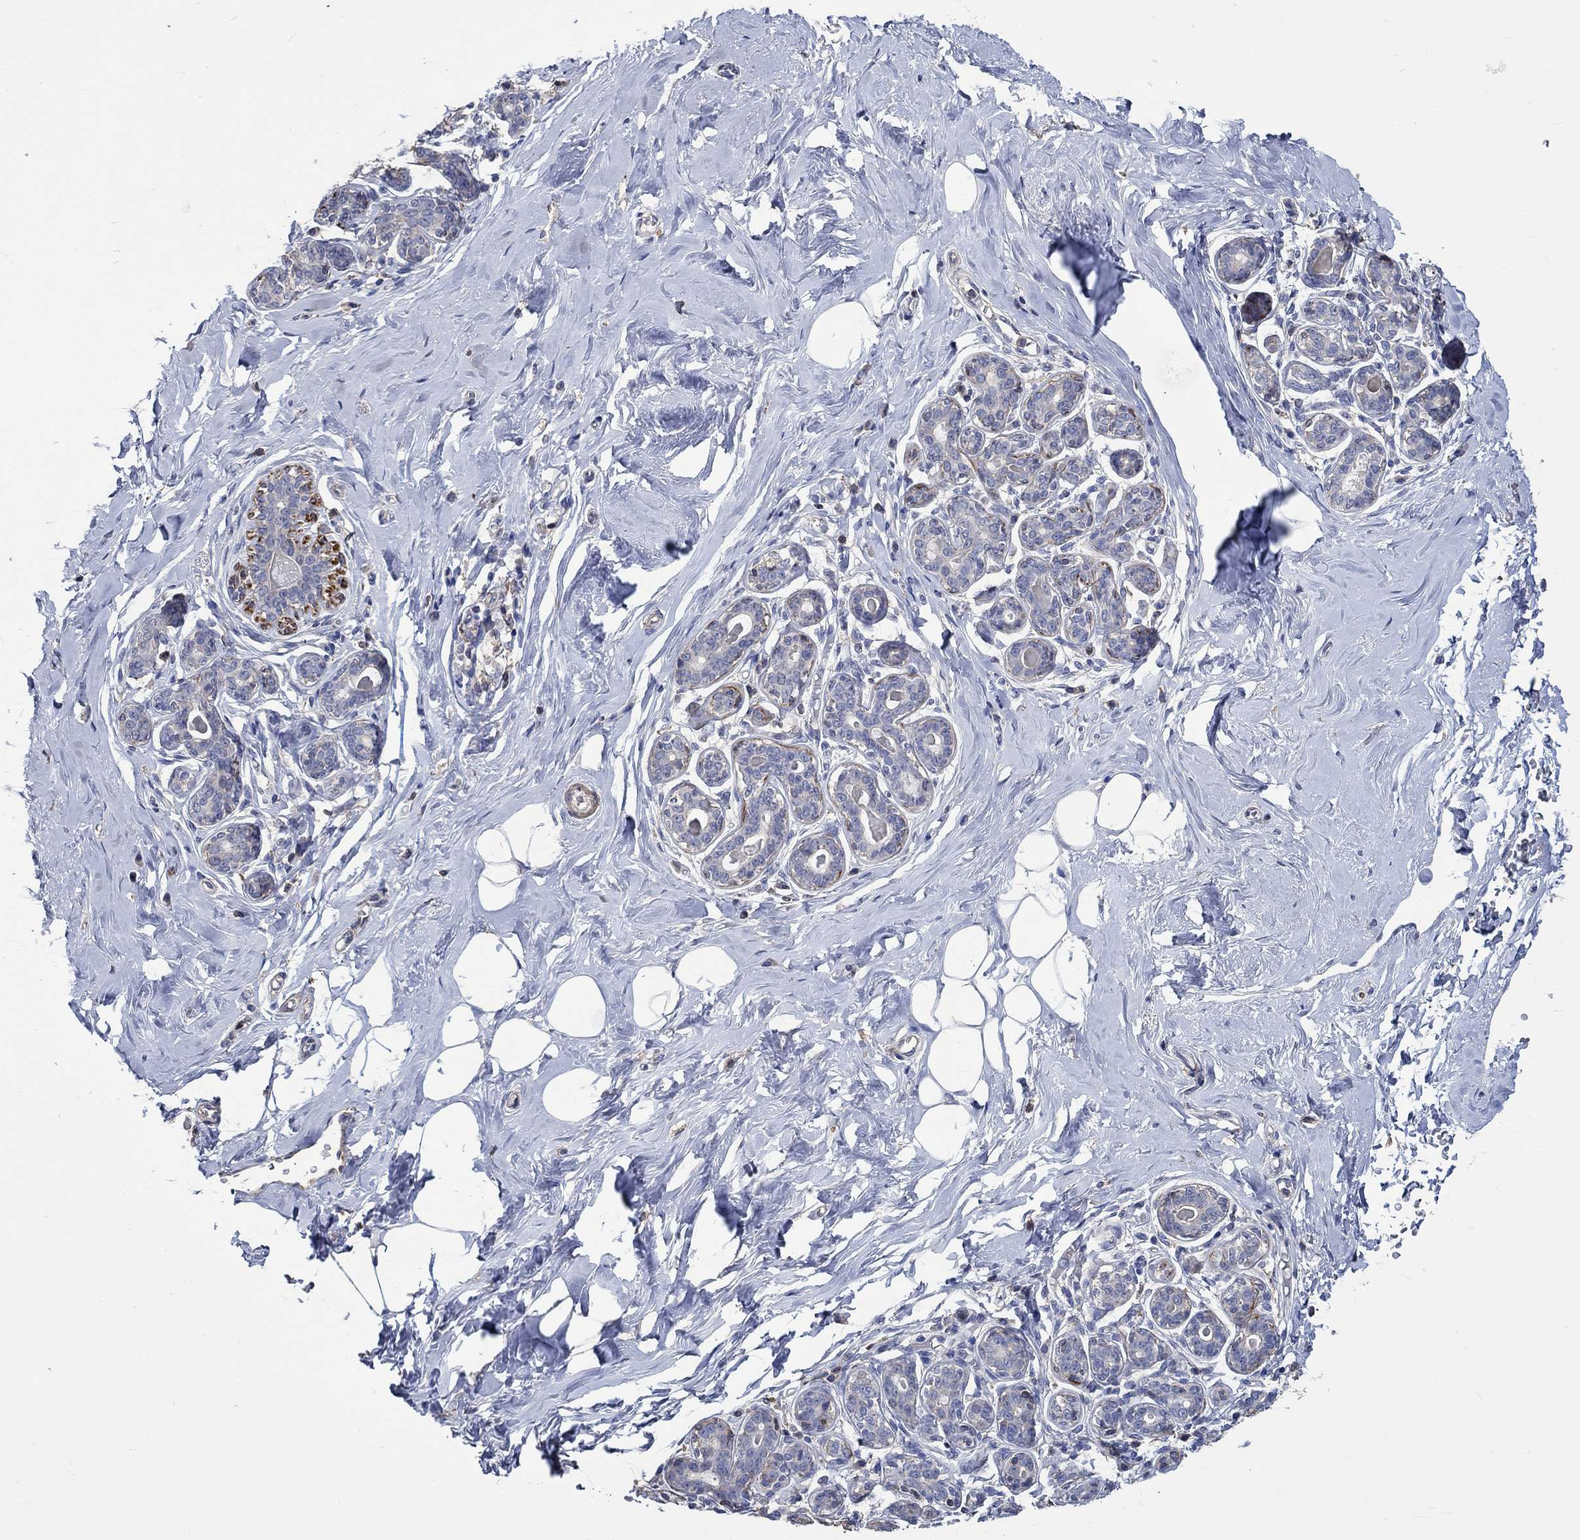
{"staining": {"intensity": "negative", "quantity": "none", "location": "none"}, "tissue": "breast", "cell_type": "Adipocytes", "image_type": "normal", "snomed": [{"axis": "morphology", "description": "Normal tissue, NOS"}, {"axis": "topography", "description": "Skin"}, {"axis": "topography", "description": "Breast"}], "caption": "Breast stained for a protein using immunohistochemistry reveals no expression adipocytes.", "gene": "TNFAIP8L3", "patient": {"sex": "female", "age": 43}}